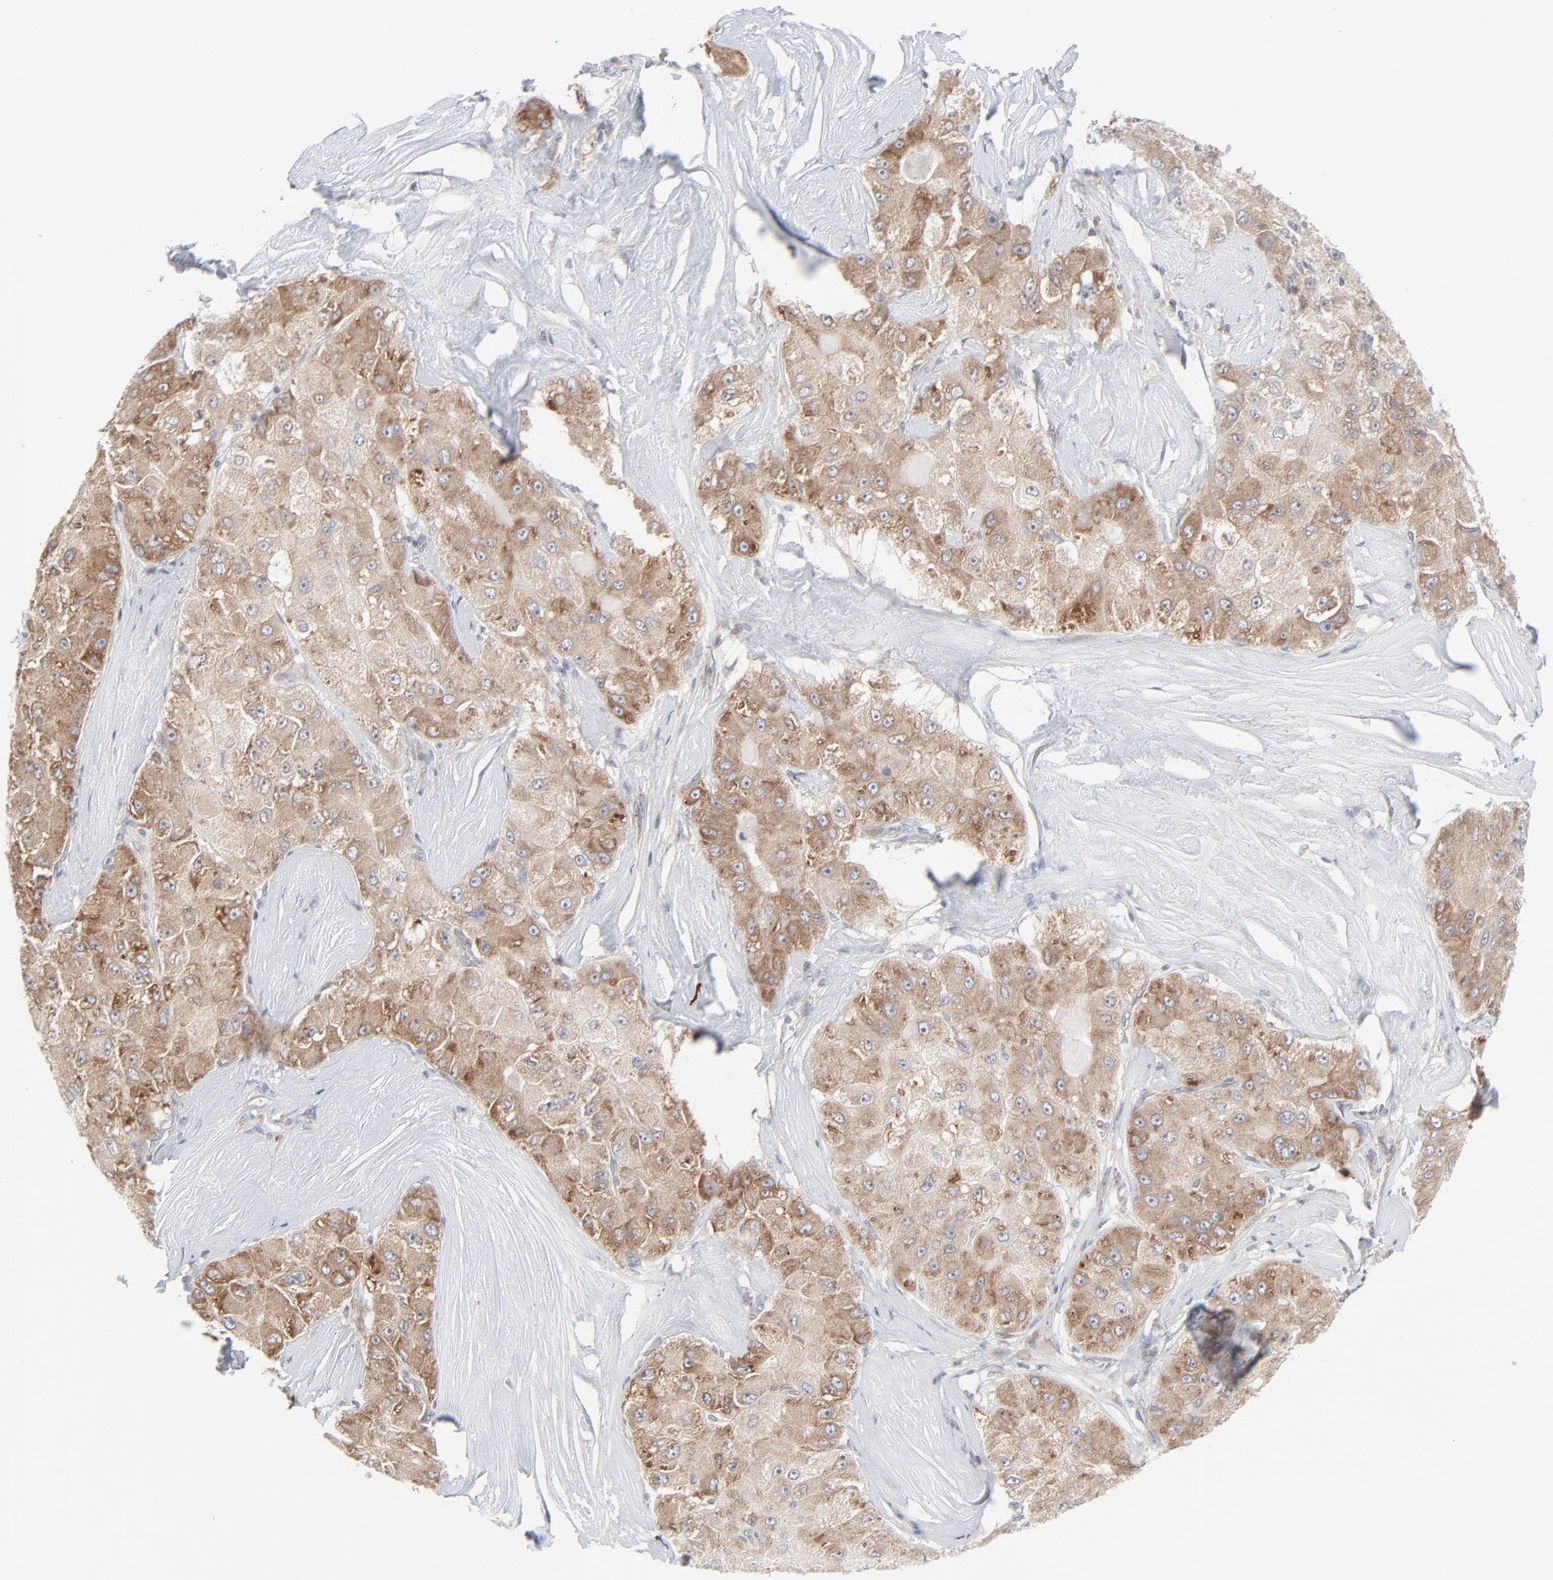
{"staining": {"intensity": "strong", "quantity": ">75%", "location": "cytoplasmic/membranous"}, "tissue": "liver cancer", "cell_type": "Tumor cells", "image_type": "cancer", "snomed": [{"axis": "morphology", "description": "Carcinoma, Hepatocellular, NOS"}, {"axis": "topography", "description": "Liver"}], "caption": "This image shows liver cancer stained with IHC to label a protein in brown. The cytoplasmic/membranous of tumor cells show strong positivity for the protein. Nuclei are counter-stained blue.", "gene": "KDSR", "patient": {"sex": "male", "age": 80}}